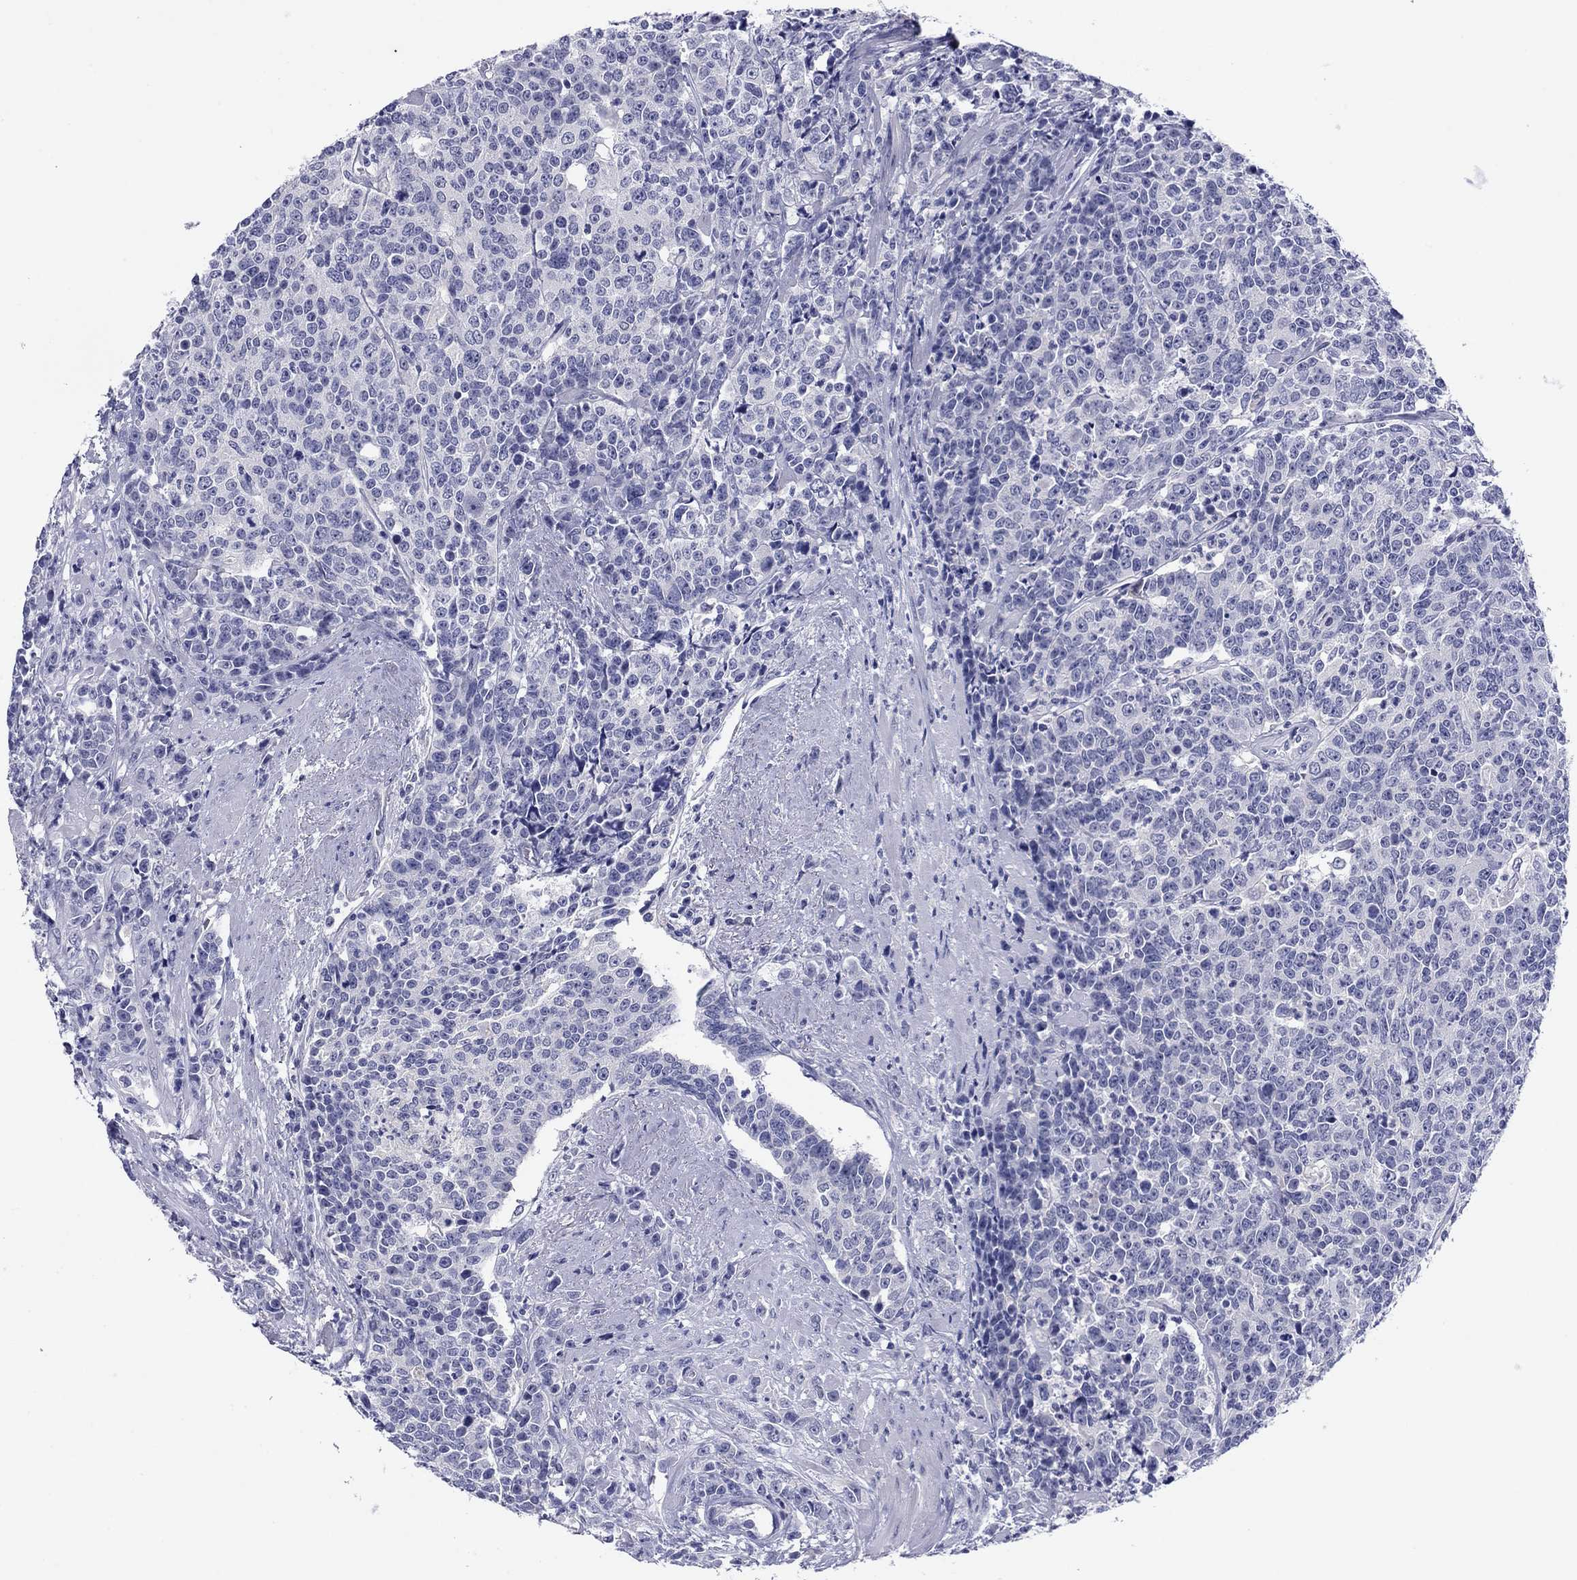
{"staining": {"intensity": "negative", "quantity": "none", "location": "none"}, "tissue": "prostate cancer", "cell_type": "Tumor cells", "image_type": "cancer", "snomed": [{"axis": "morphology", "description": "Adenocarcinoma, NOS"}, {"axis": "topography", "description": "Prostate"}], "caption": "This histopathology image is of prostate adenocarcinoma stained with IHC to label a protein in brown with the nuclei are counter-stained blue. There is no positivity in tumor cells.", "gene": "TCFL5", "patient": {"sex": "male", "age": 67}}